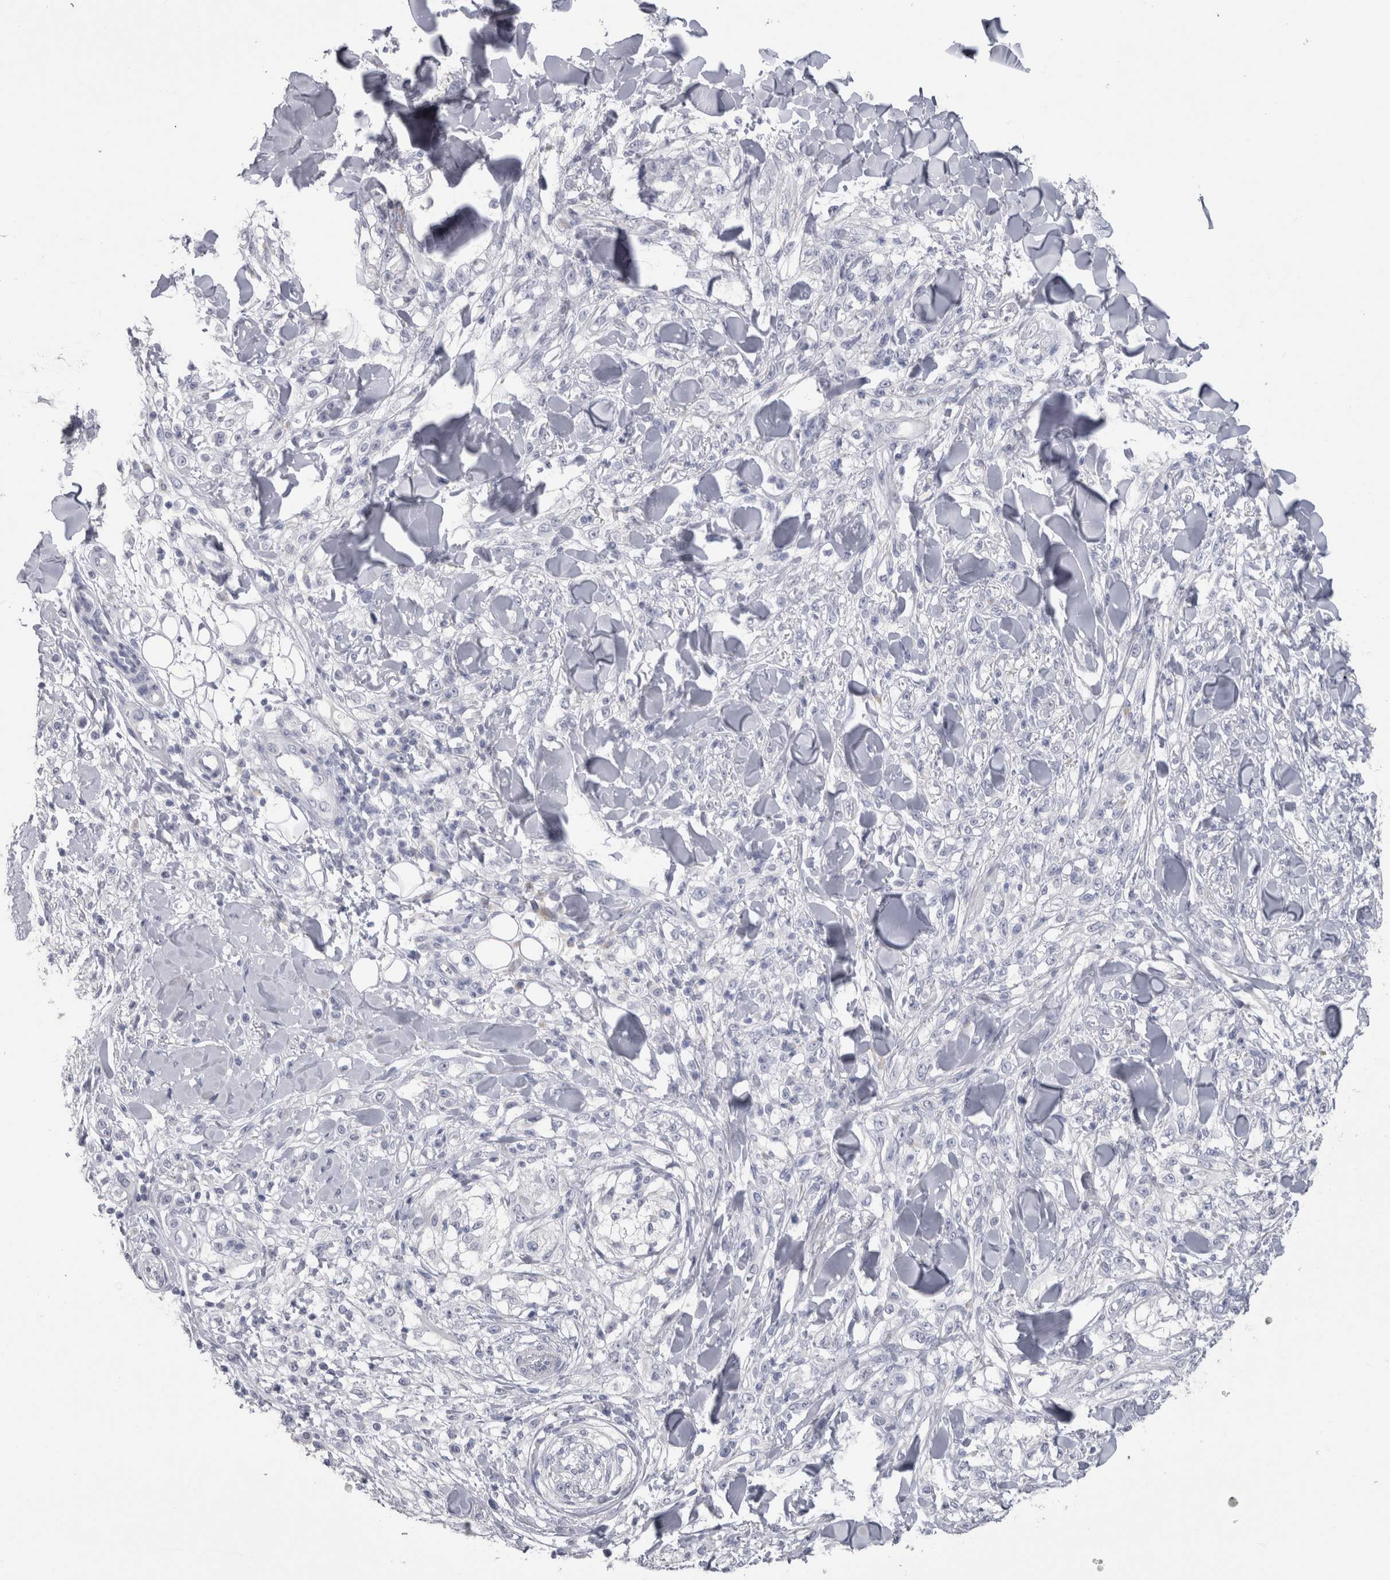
{"staining": {"intensity": "negative", "quantity": "none", "location": "none"}, "tissue": "melanoma", "cell_type": "Tumor cells", "image_type": "cancer", "snomed": [{"axis": "morphology", "description": "Malignant melanoma, NOS"}, {"axis": "topography", "description": "Skin of head"}], "caption": "This is an immunohistochemistry (IHC) micrograph of human melanoma. There is no staining in tumor cells.", "gene": "PTH", "patient": {"sex": "male", "age": 83}}